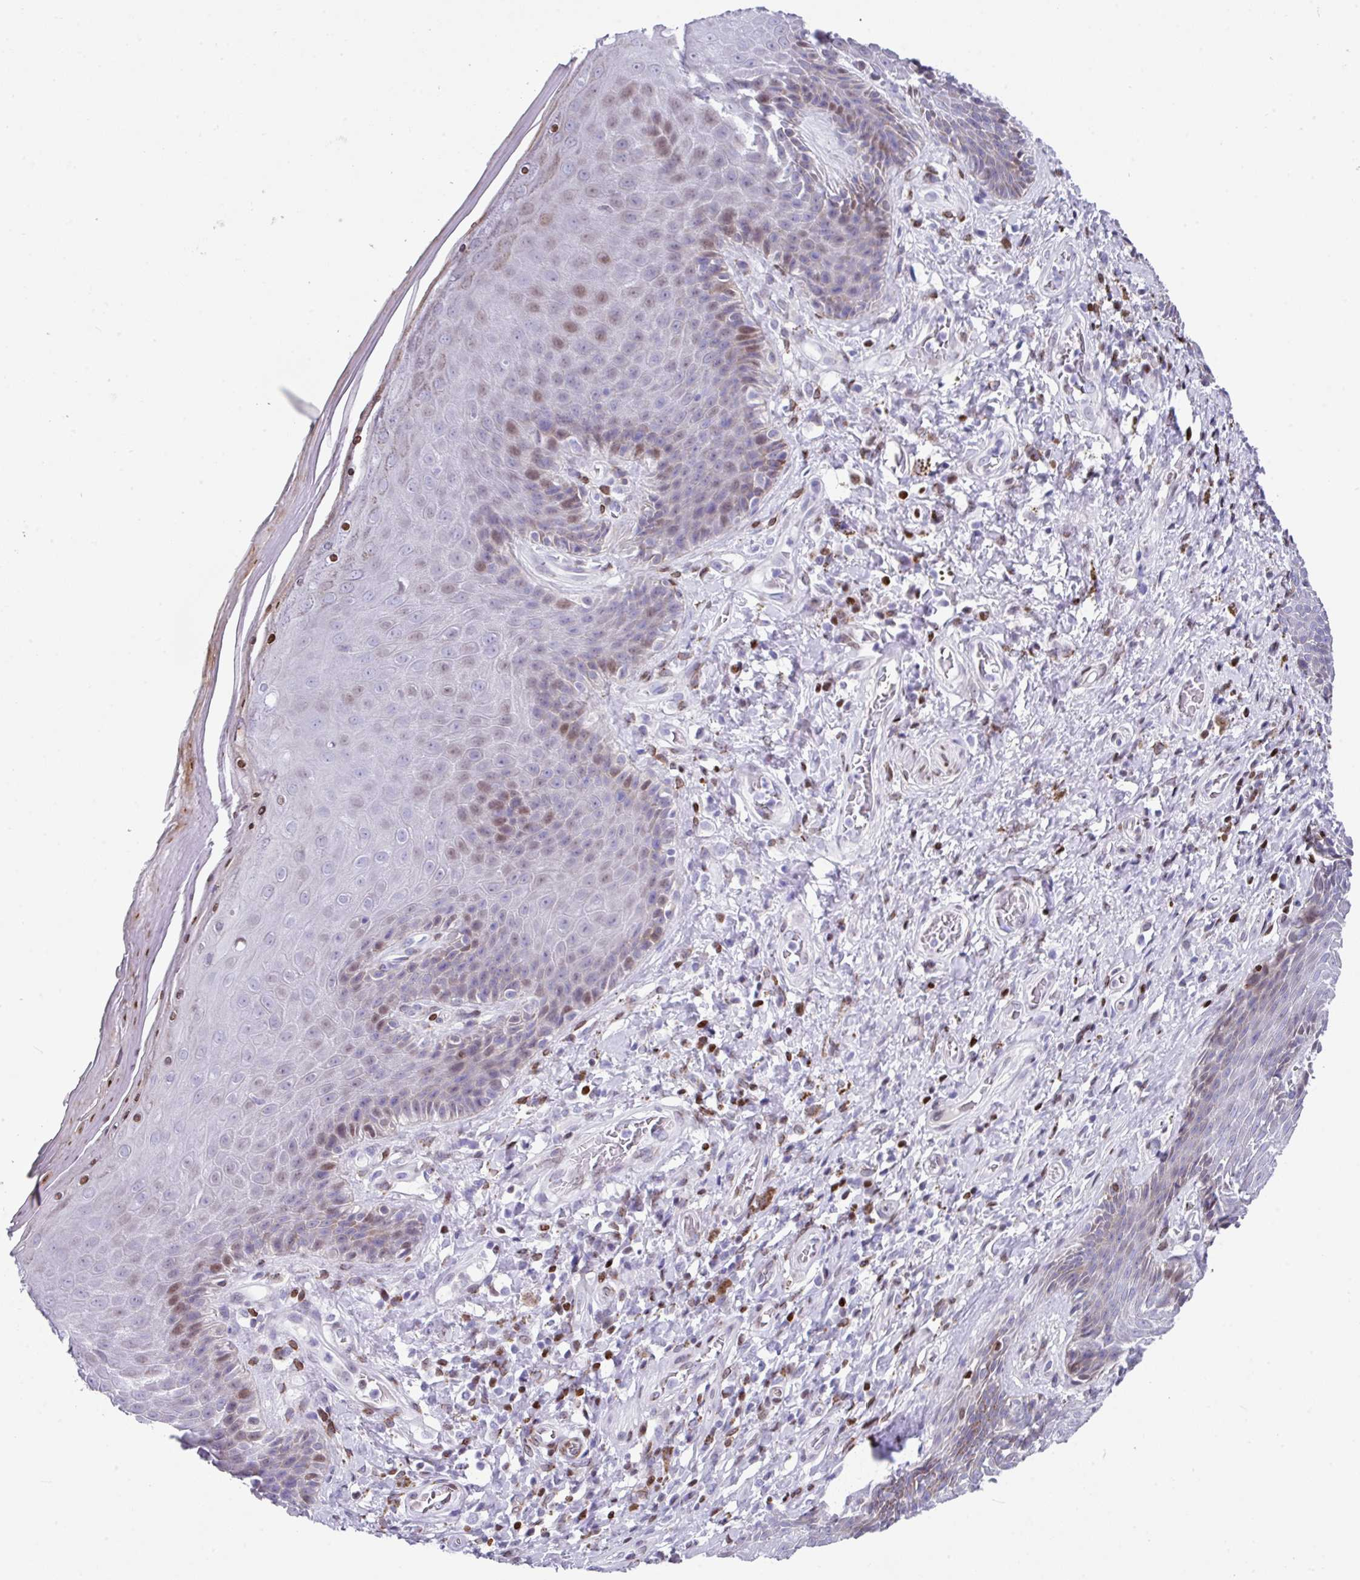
{"staining": {"intensity": "moderate", "quantity": "<25%", "location": "nuclear"}, "tissue": "skin", "cell_type": "Epidermal cells", "image_type": "normal", "snomed": [{"axis": "morphology", "description": "Normal tissue, NOS"}, {"axis": "topography", "description": "Anal"}, {"axis": "topography", "description": "Peripheral nerve tissue"}], "caption": "Brown immunohistochemical staining in normal skin reveals moderate nuclear expression in about <25% of epidermal cells.", "gene": "TCF3", "patient": {"sex": "male", "age": 53}}